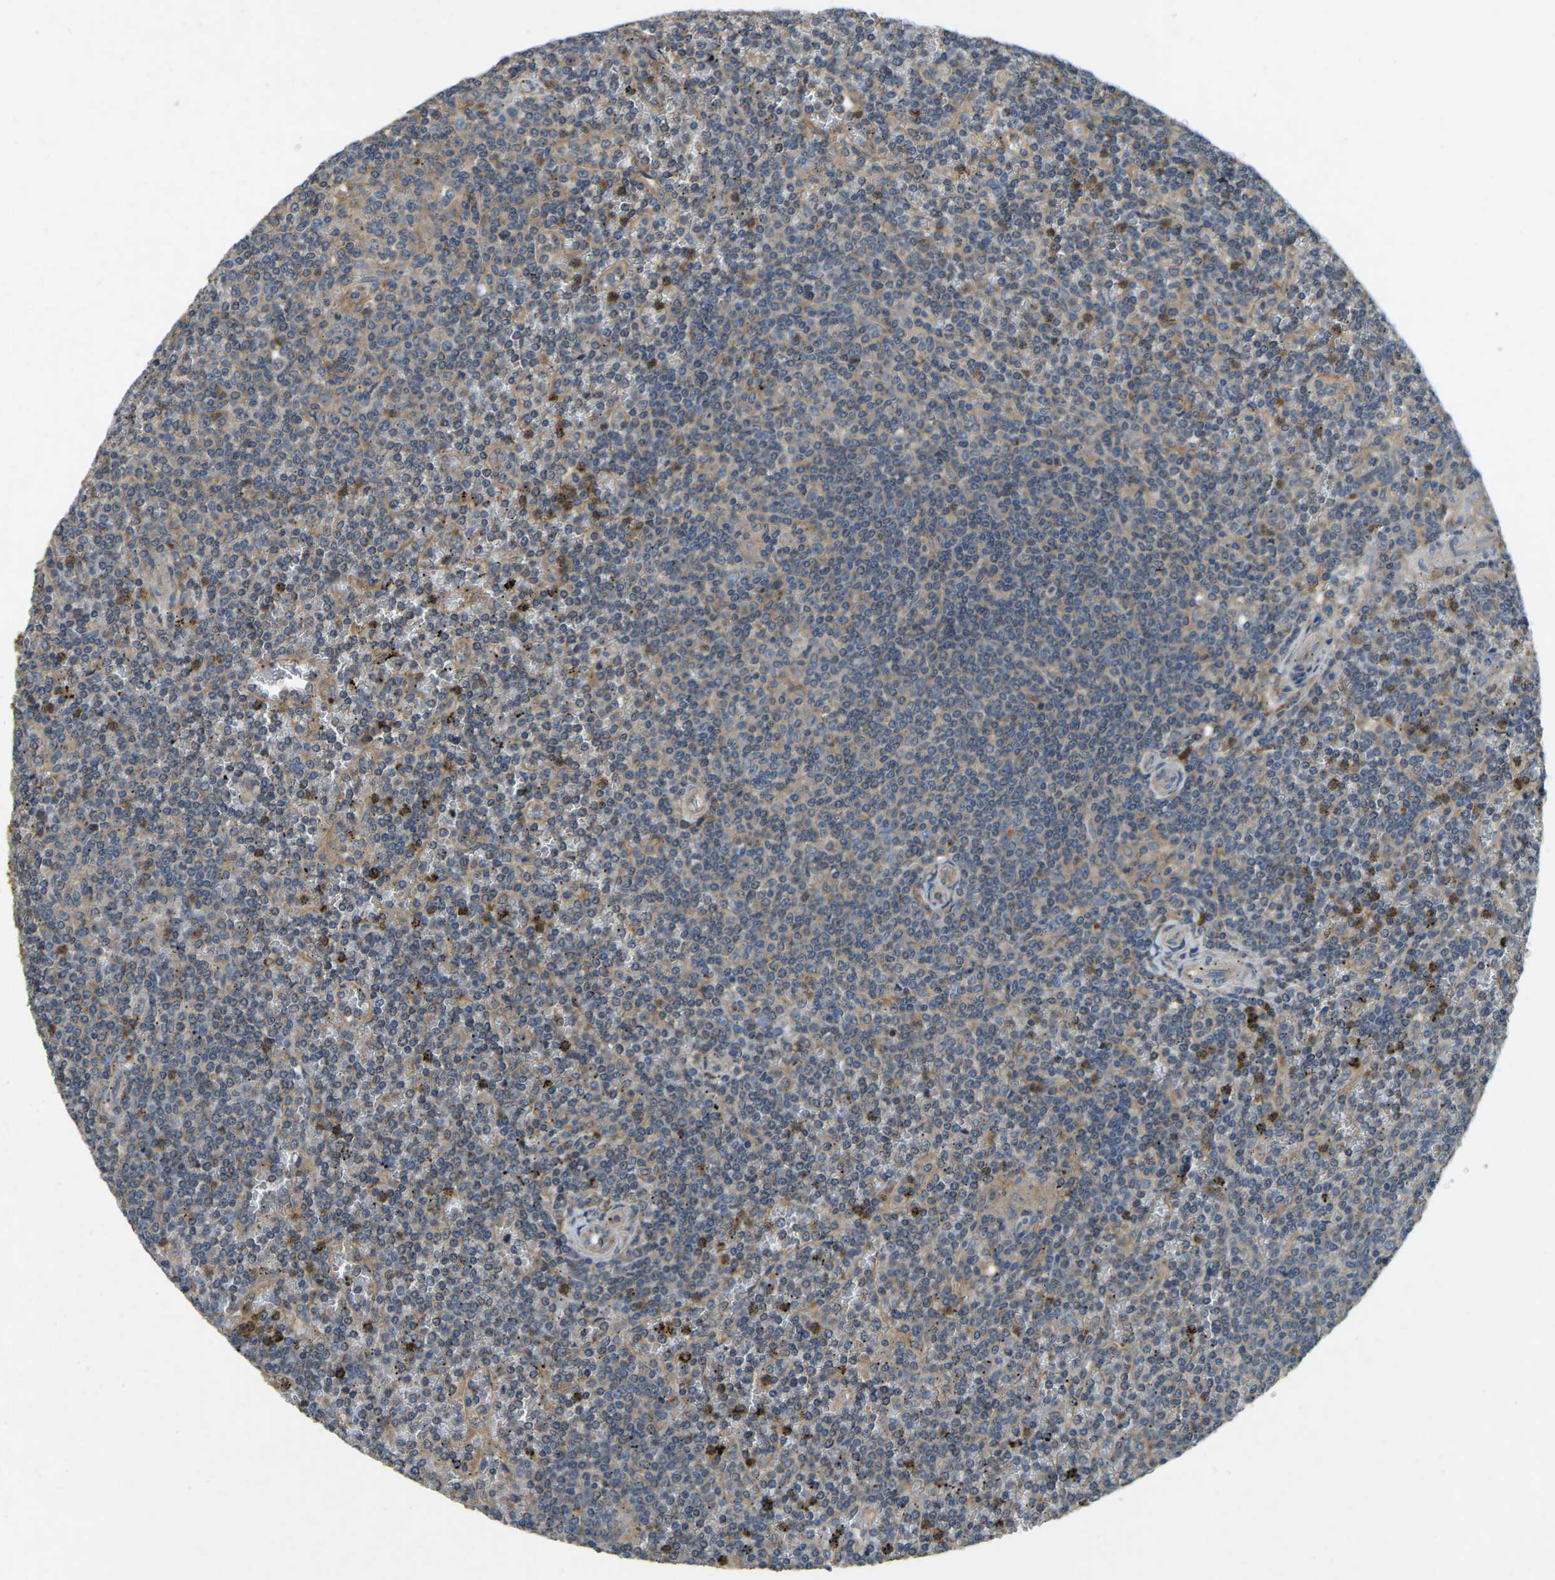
{"staining": {"intensity": "negative", "quantity": "none", "location": "none"}, "tissue": "lymphoma", "cell_type": "Tumor cells", "image_type": "cancer", "snomed": [{"axis": "morphology", "description": "Malignant lymphoma, non-Hodgkin's type, Low grade"}, {"axis": "topography", "description": "Spleen"}], "caption": "Immunohistochemical staining of human lymphoma shows no significant expression in tumor cells. (Immunohistochemistry, brightfield microscopy, high magnification).", "gene": "ATP8B1", "patient": {"sex": "female", "age": 19}}